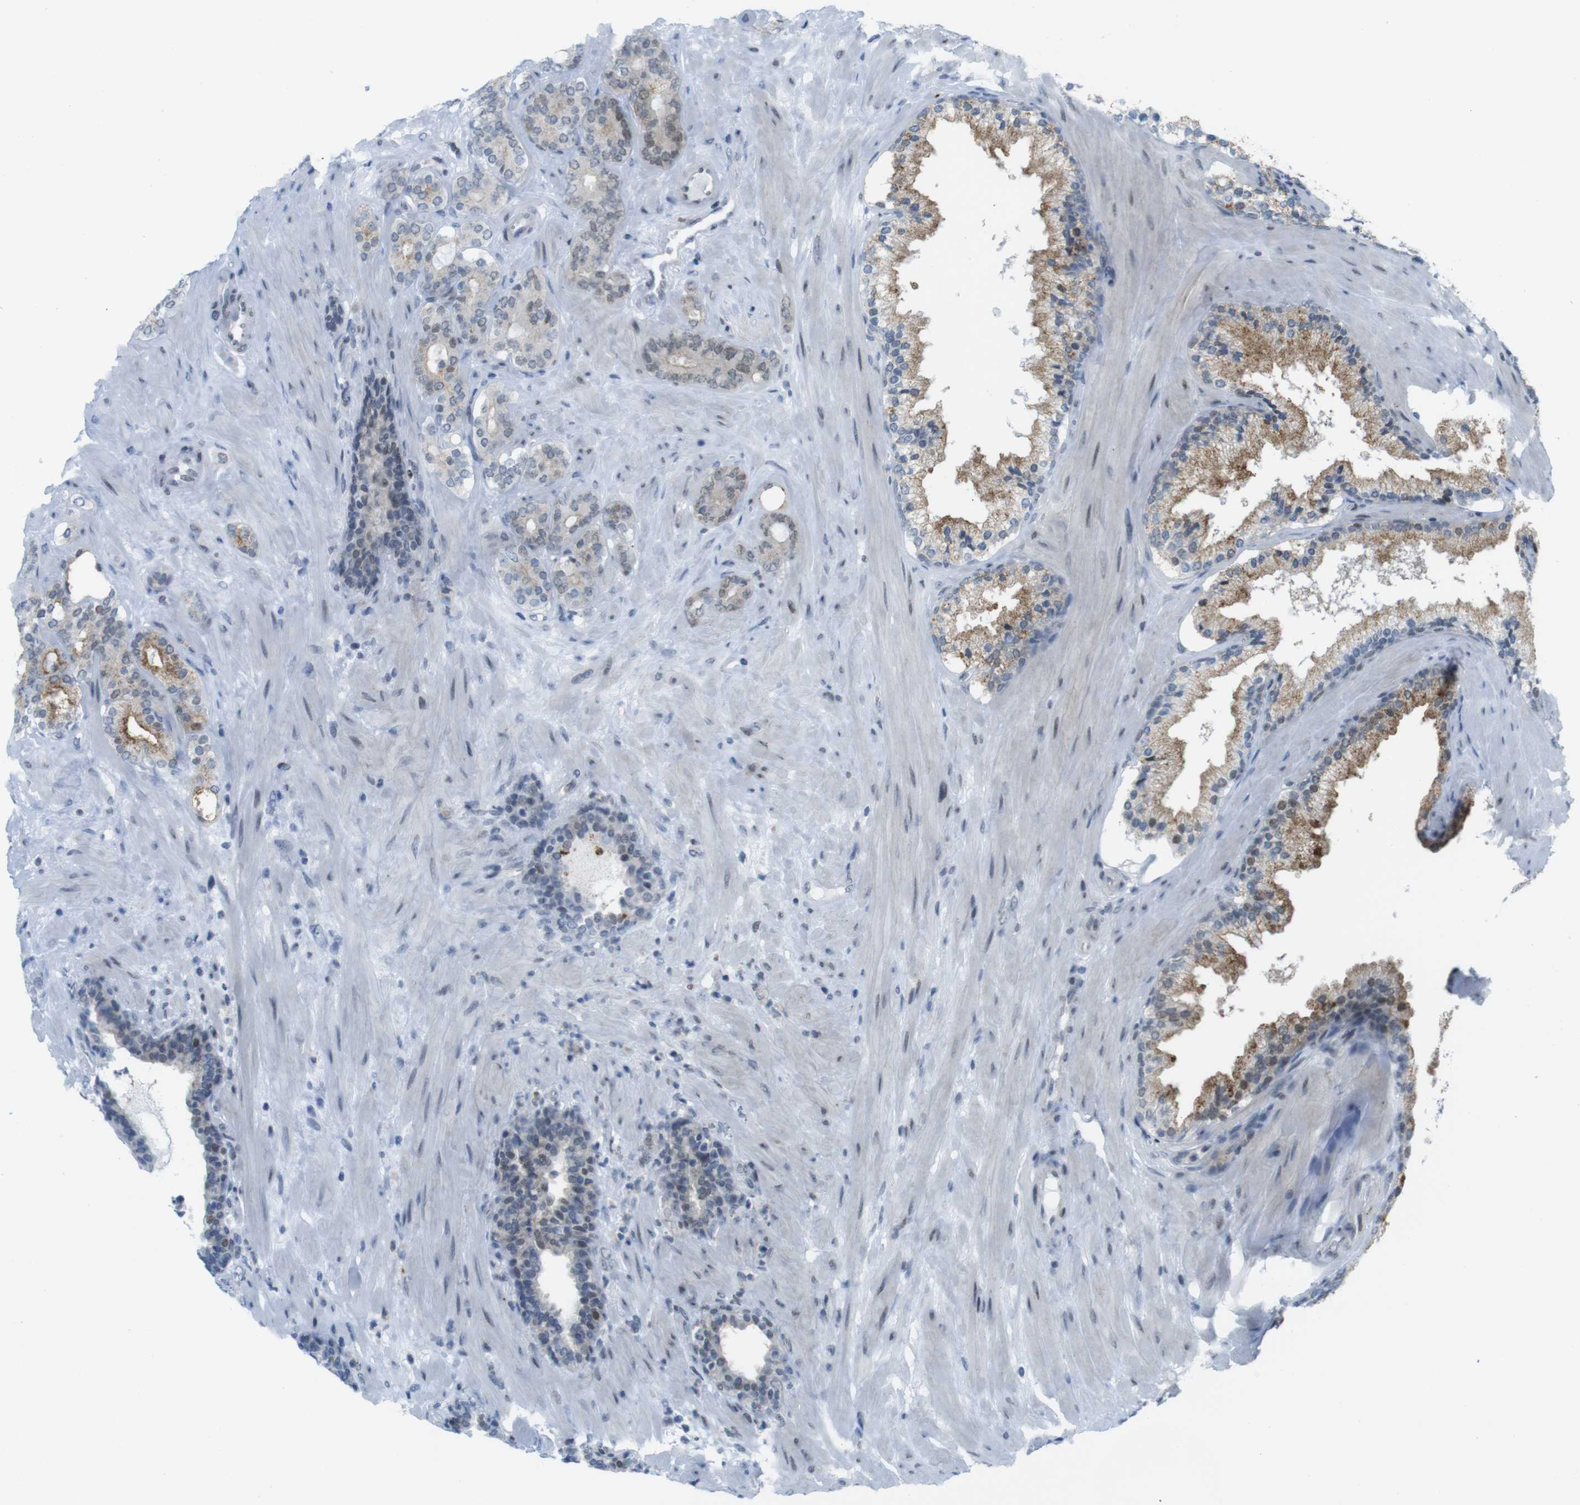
{"staining": {"intensity": "moderate", "quantity": "25%-75%", "location": "cytoplasmic/membranous"}, "tissue": "prostate cancer", "cell_type": "Tumor cells", "image_type": "cancer", "snomed": [{"axis": "morphology", "description": "Adenocarcinoma, Low grade"}, {"axis": "topography", "description": "Prostate"}], "caption": "Moderate cytoplasmic/membranous protein staining is identified in about 25%-75% of tumor cells in prostate cancer. (DAB (3,3'-diaminobenzidine) IHC with brightfield microscopy, high magnification).", "gene": "UBB", "patient": {"sex": "male", "age": 63}}